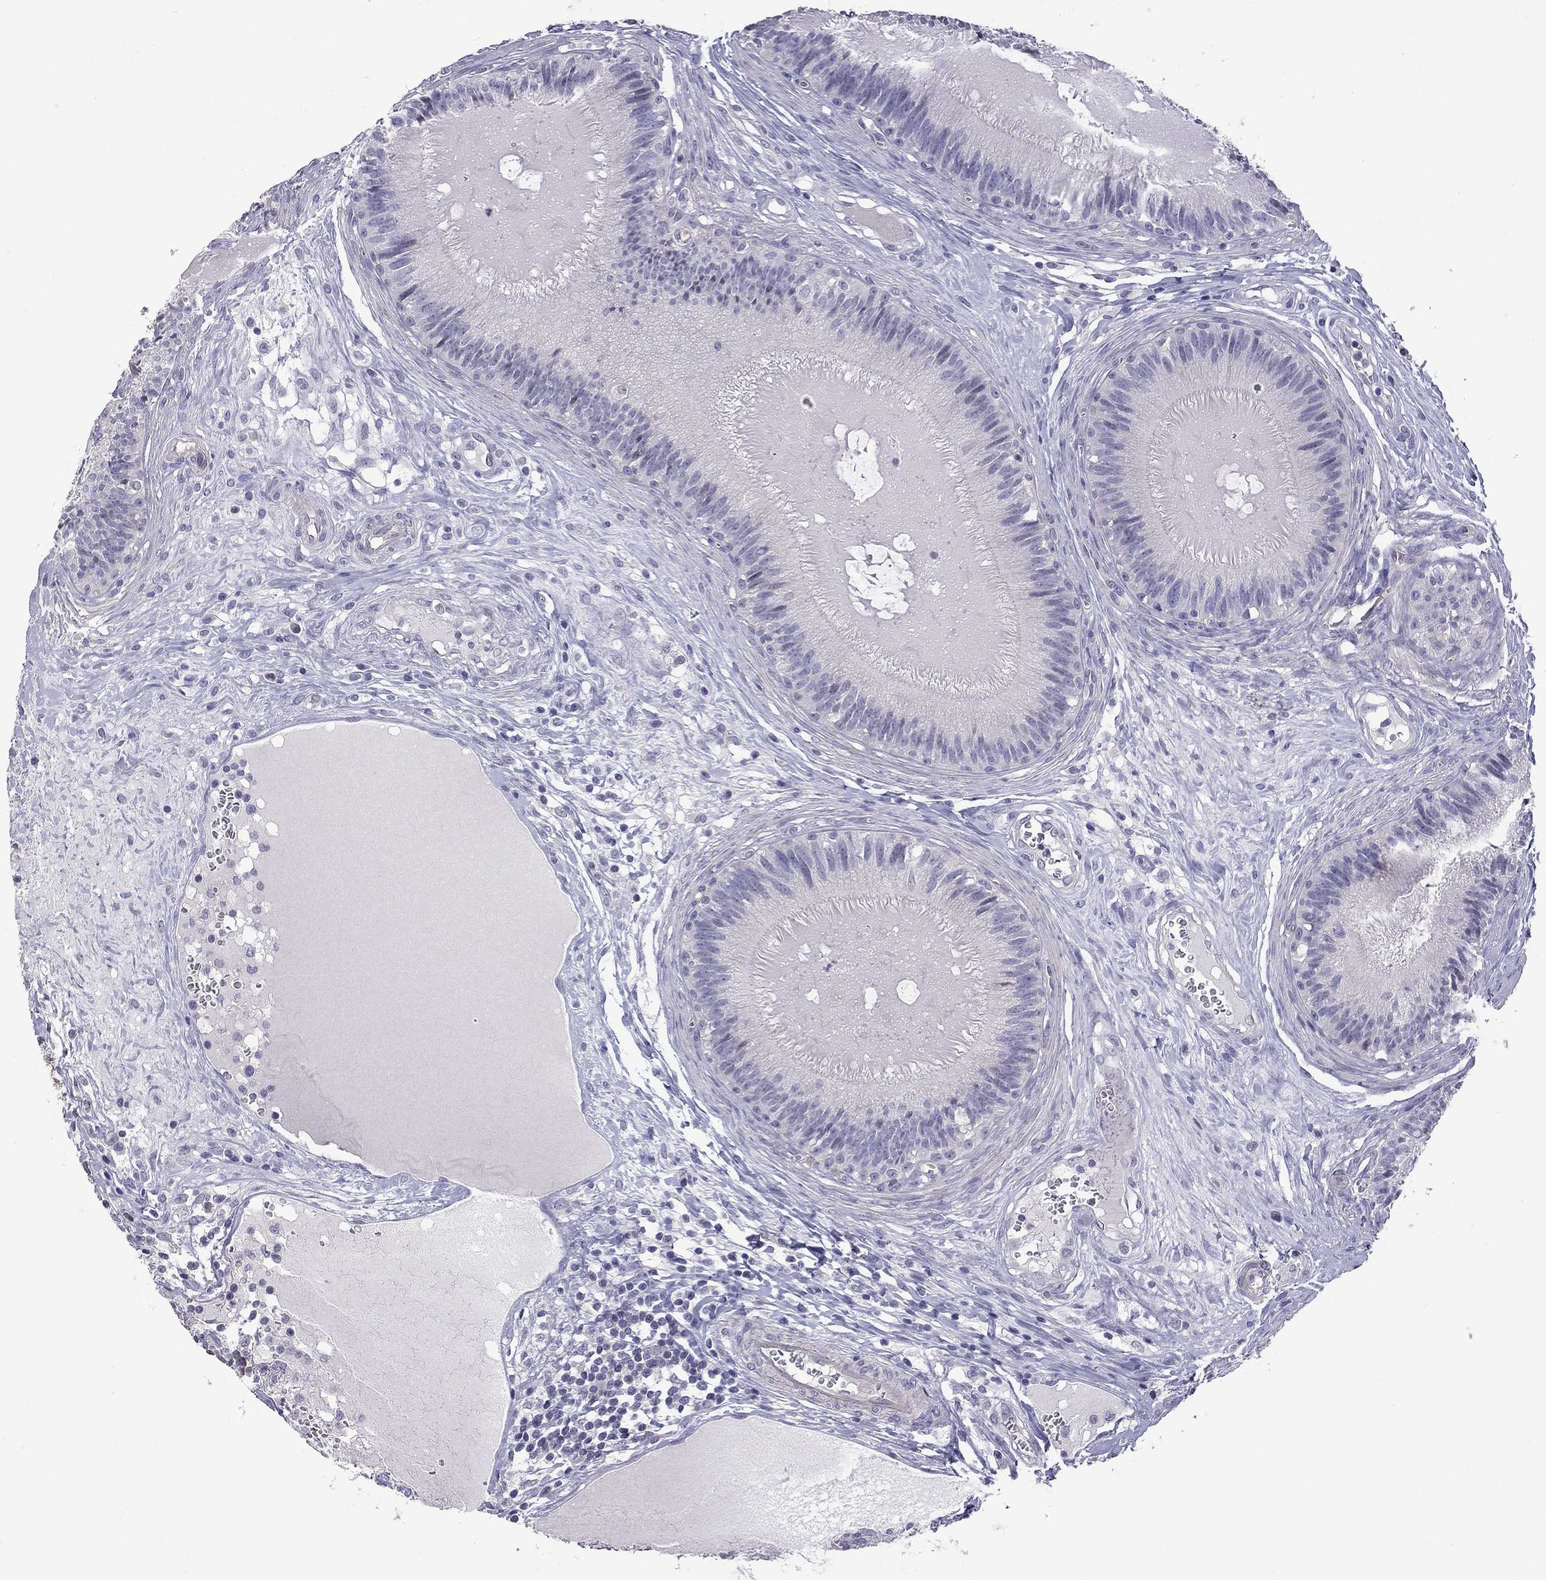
{"staining": {"intensity": "negative", "quantity": "none", "location": "none"}, "tissue": "epididymis", "cell_type": "Glandular cells", "image_type": "normal", "snomed": [{"axis": "morphology", "description": "Normal tissue, NOS"}, {"axis": "topography", "description": "Epididymis"}], "caption": "Immunohistochemical staining of normal epididymis displays no significant expression in glandular cells. The staining is performed using DAB (3,3'-diaminobenzidine) brown chromogen with nuclei counter-stained in using hematoxylin.", "gene": "FEZ1", "patient": {"sex": "male", "age": 27}}